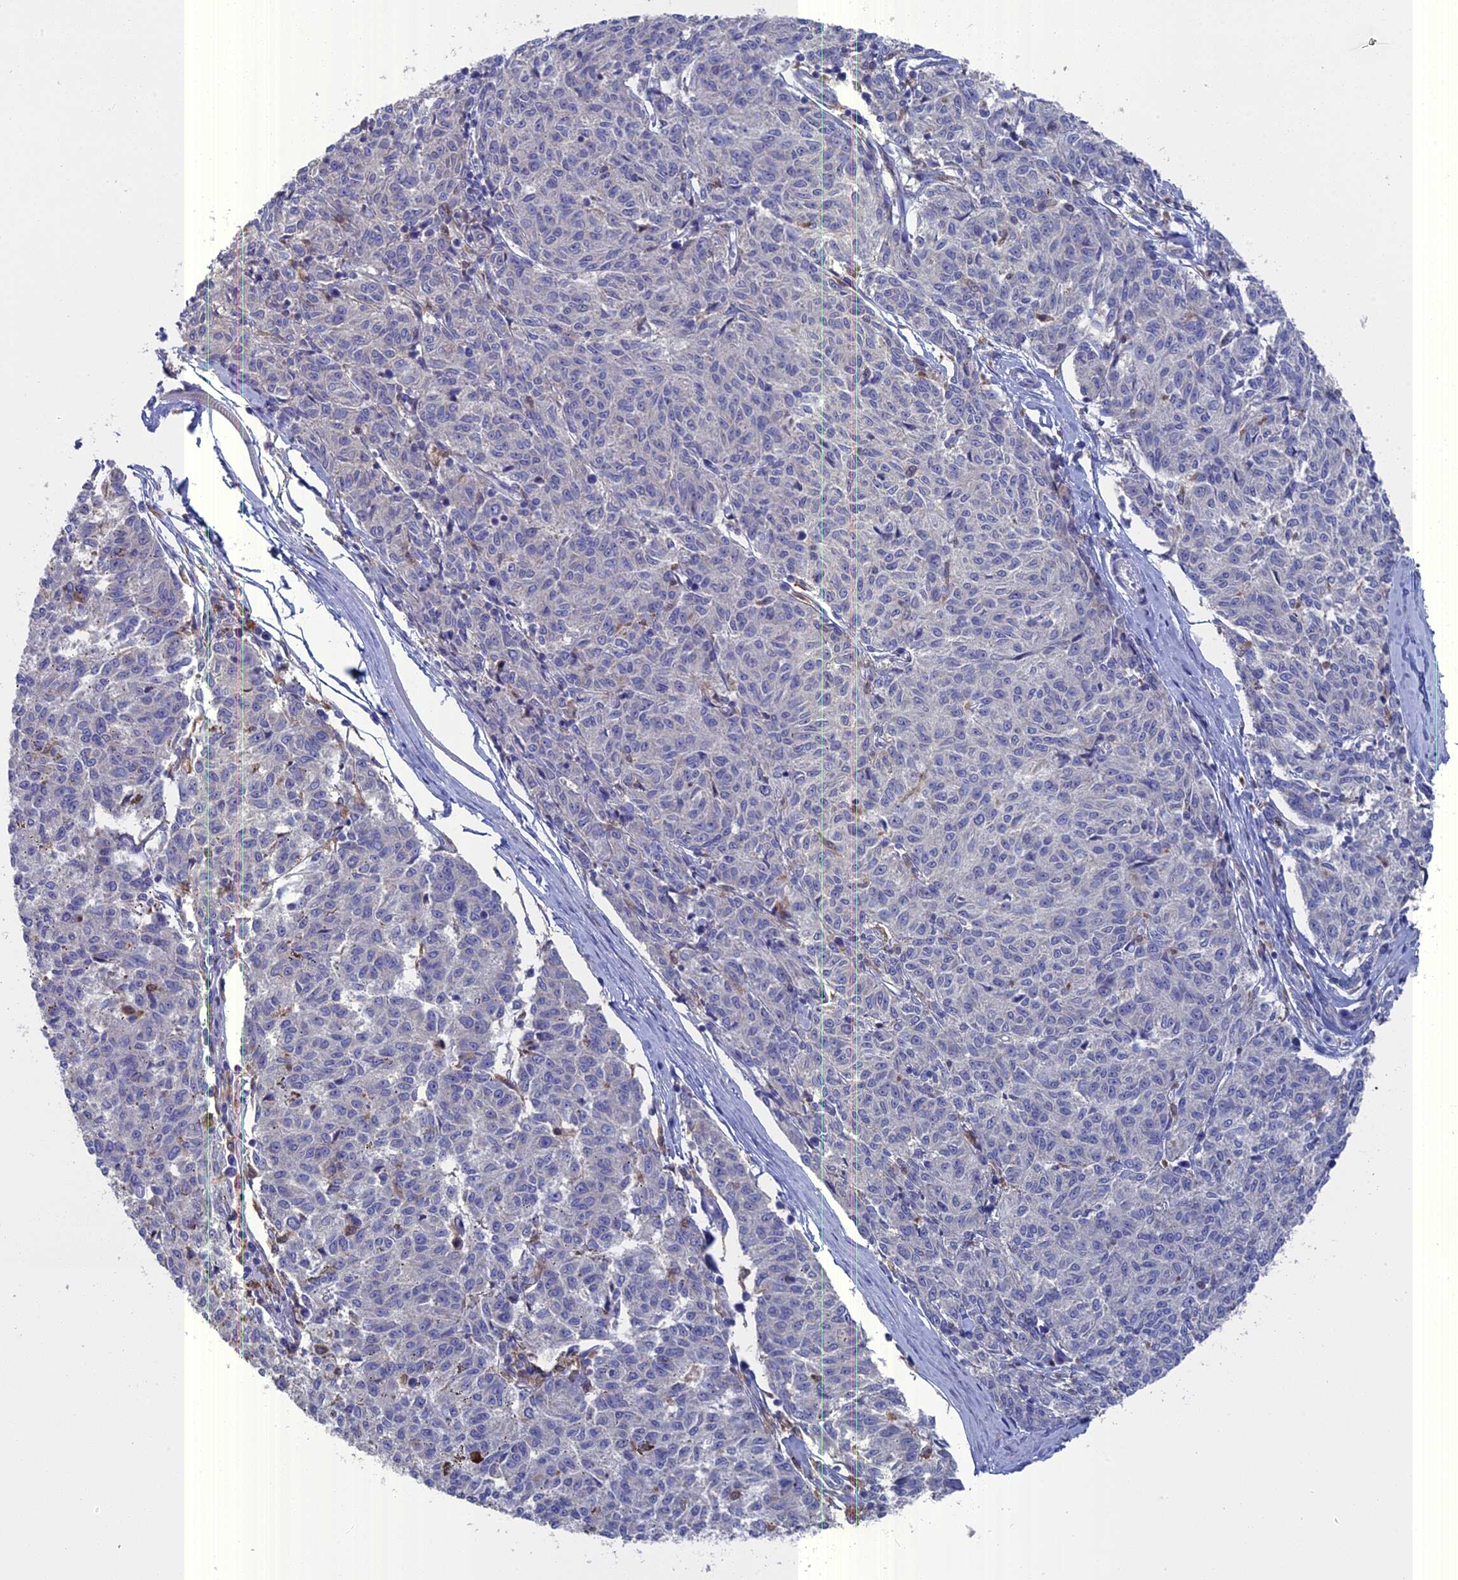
{"staining": {"intensity": "negative", "quantity": "none", "location": "none"}, "tissue": "melanoma", "cell_type": "Tumor cells", "image_type": "cancer", "snomed": [{"axis": "morphology", "description": "Malignant melanoma, NOS"}, {"axis": "topography", "description": "Skin"}], "caption": "DAB immunohistochemical staining of melanoma exhibits no significant staining in tumor cells.", "gene": "NCF4", "patient": {"sex": "female", "age": 72}}